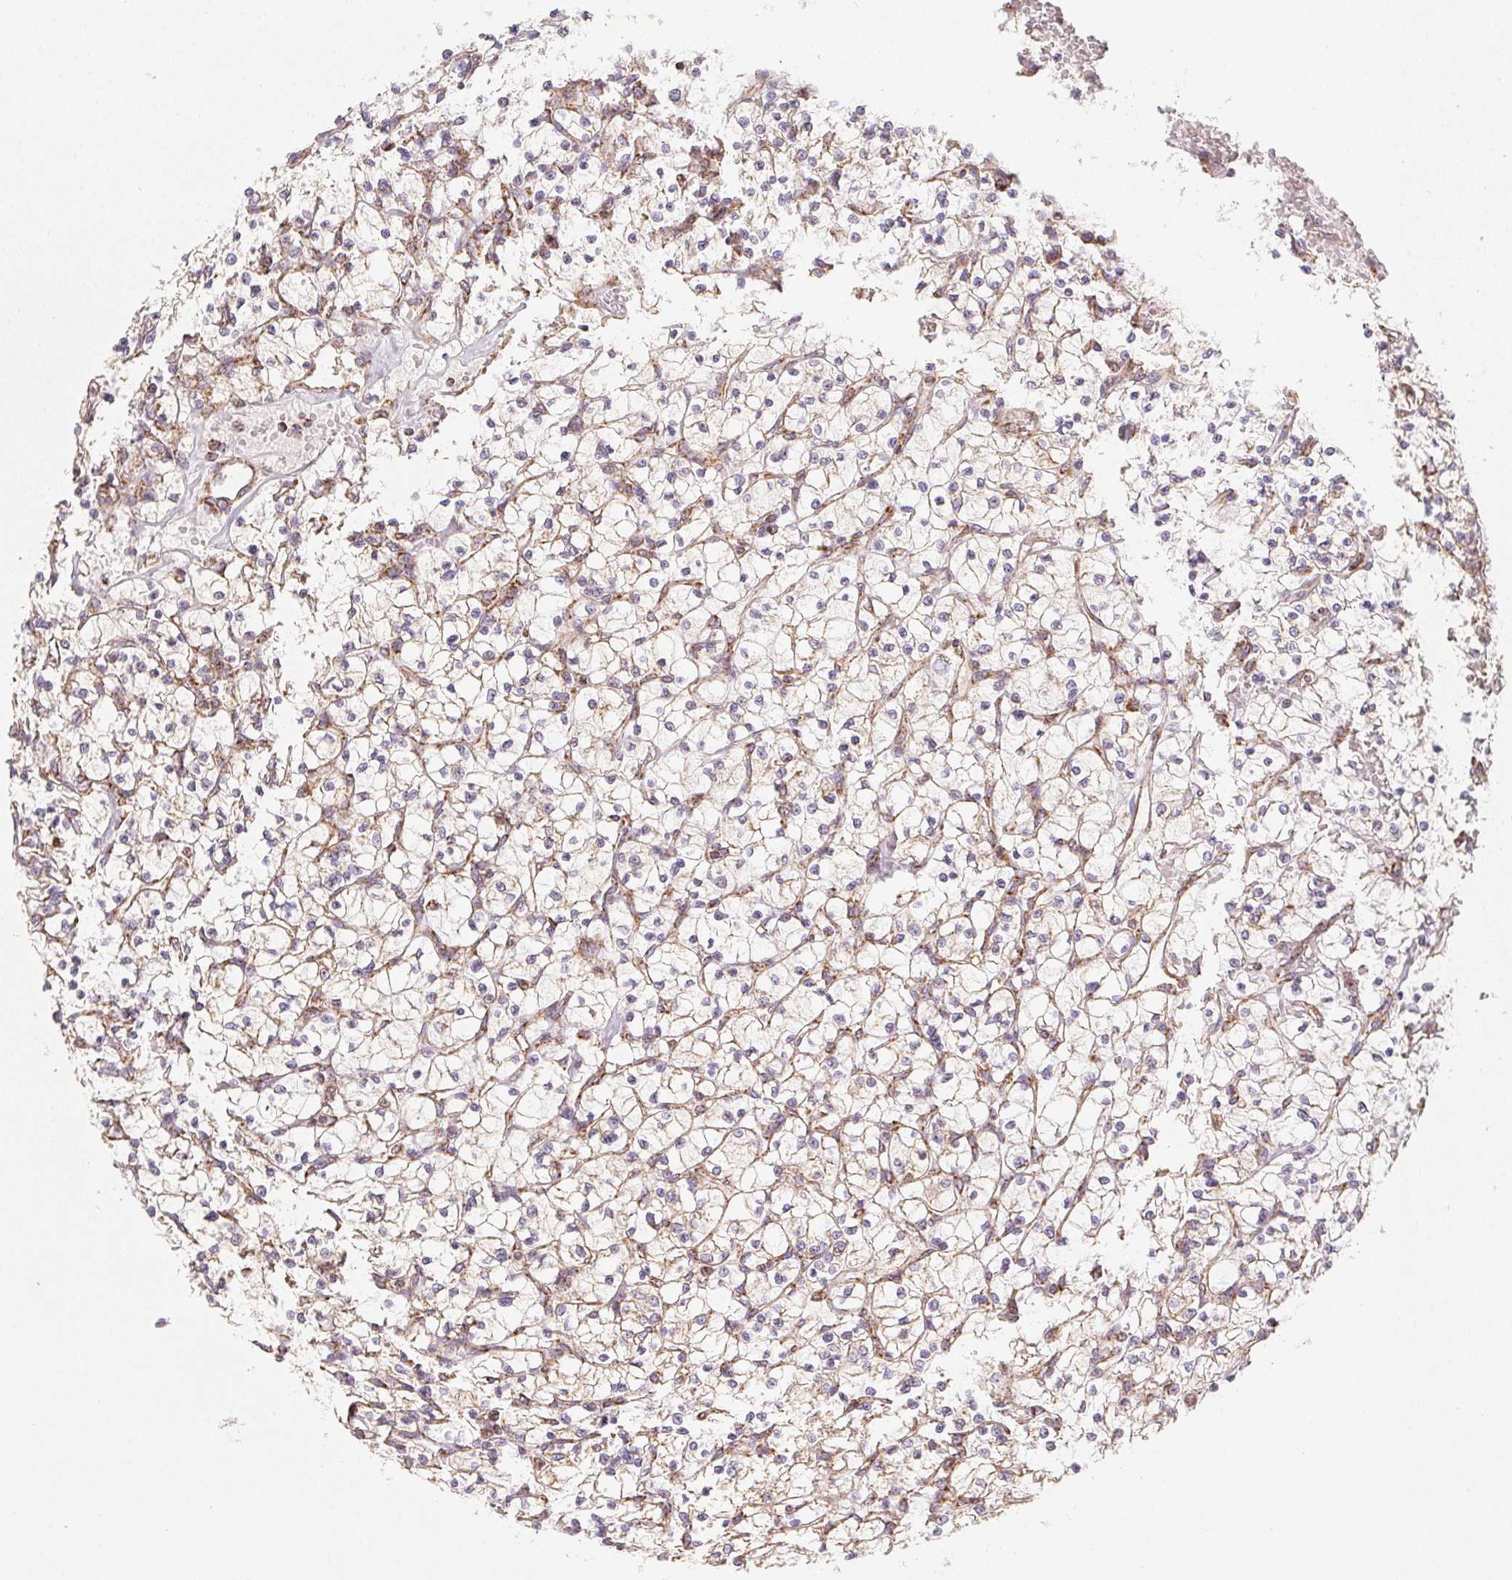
{"staining": {"intensity": "weak", "quantity": "25%-75%", "location": "cytoplasmic/membranous"}, "tissue": "renal cancer", "cell_type": "Tumor cells", "image_type": "cancer", "snomed": [{"axis": "morphology", "description": "Adenocarcinoma, NOS"}, {"axis": "topography", "description": "Kidney"}], "caption": "About 25%-75% of tumor cells in human renal cancer (adenocarcinoma) show weak cytoplasmic/membranous protein positivity as visualized by brown immunohistochemical staining.", "gene": "NDUFS6", "patient": {"sex": "female", "age": 64}}